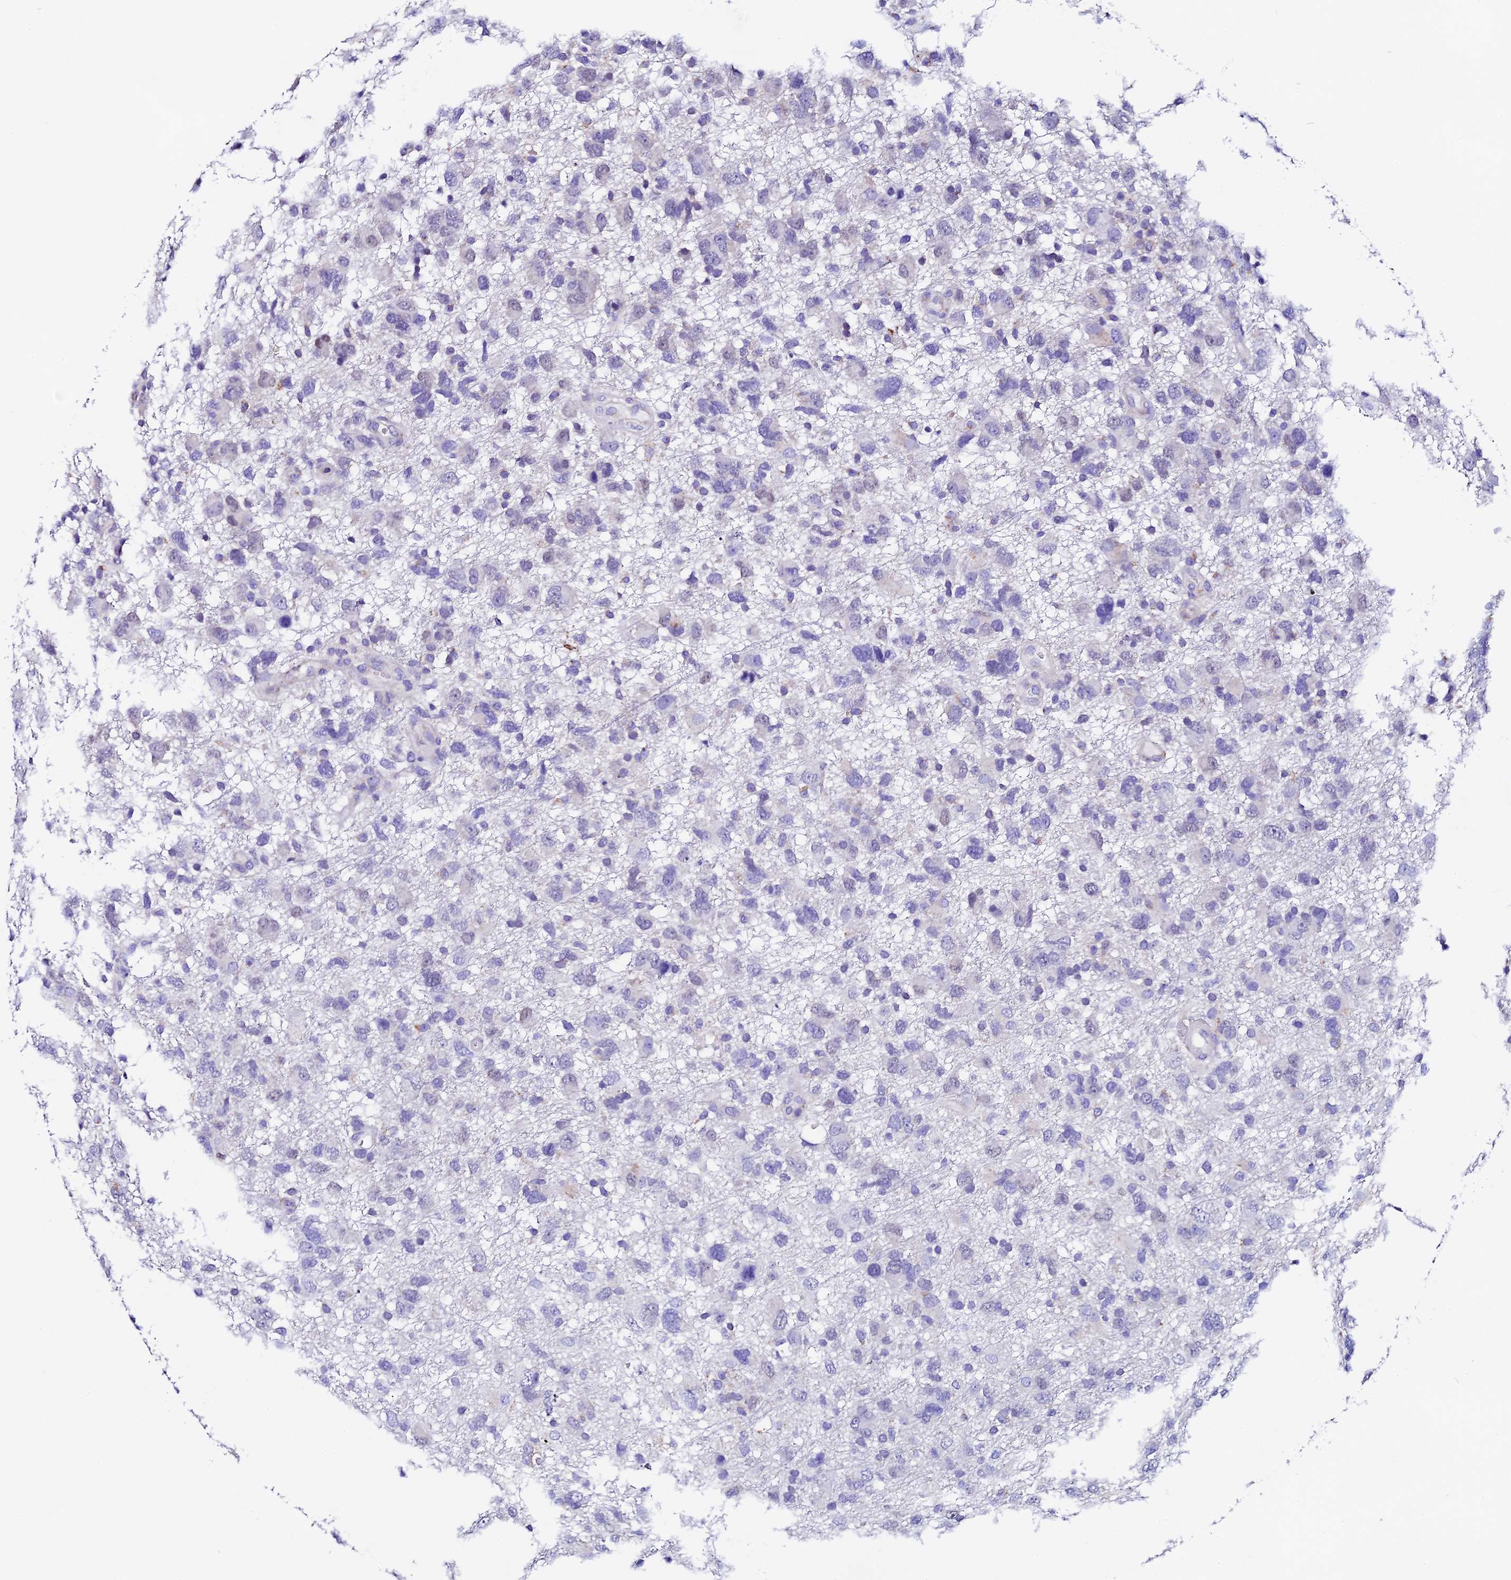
{"staining": {"intensity": "negative", "quantity": "none", "location": "none"}, "tissue": "glioma", "cell_type": "Tumor cells", "image_type": "cancer", "snomed": [{"axis": "morphology", "description": "Glioma, malignant, High grade"}, {"axis": "topography", "description": "Brain"}], "caption": "The image demonstrates no significant staining in tumor cells of high-grade glioma (malignant).", "gene": "COMTD1", "patient": {"sex": "male", "age": 61}}